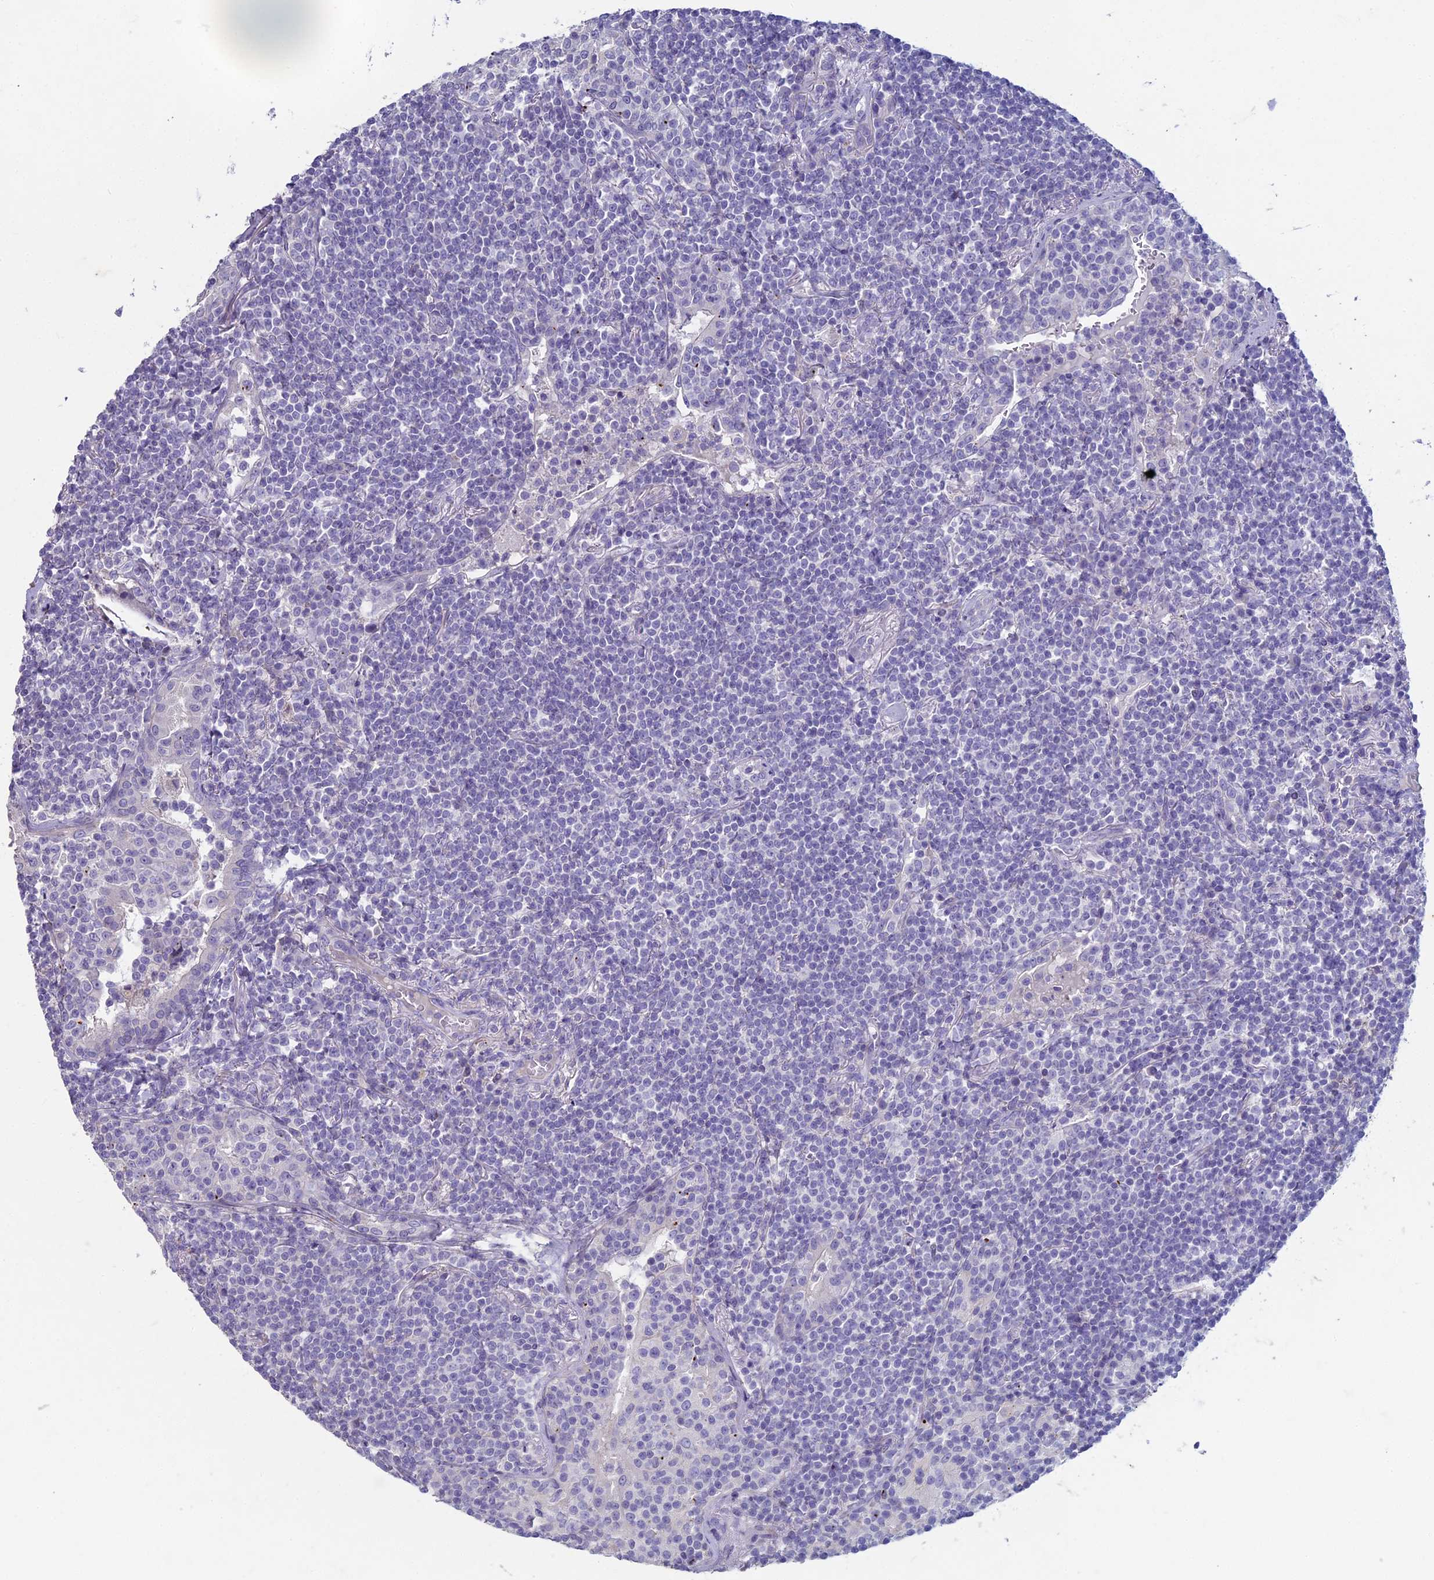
{"staining": {"intensity": "negative", "quantity": "none", "location": "none"}, "tissue": "lymphoma", "cell_type": "Tumor cells", "image_type": "cancer", "snomed": [{"axis": "morphology", "description": "Malignant lymphoma, non-Hodgkin's type, Low grade"}, {"axis": "topography", "description": "Lung"}], "caption": "Immunohistochemistry (IHC) micrograph of neoplastic tissue: malignant lymphoma, non-Hodgkin's type (low-grade) stained with DAB reveals no significant protein positivity in tumor cells. (Immunohistochemistry, brightfield microscopy, high magnification).", "gene": "NCAM1", "patient": {"sex": "female", "age": 71}}